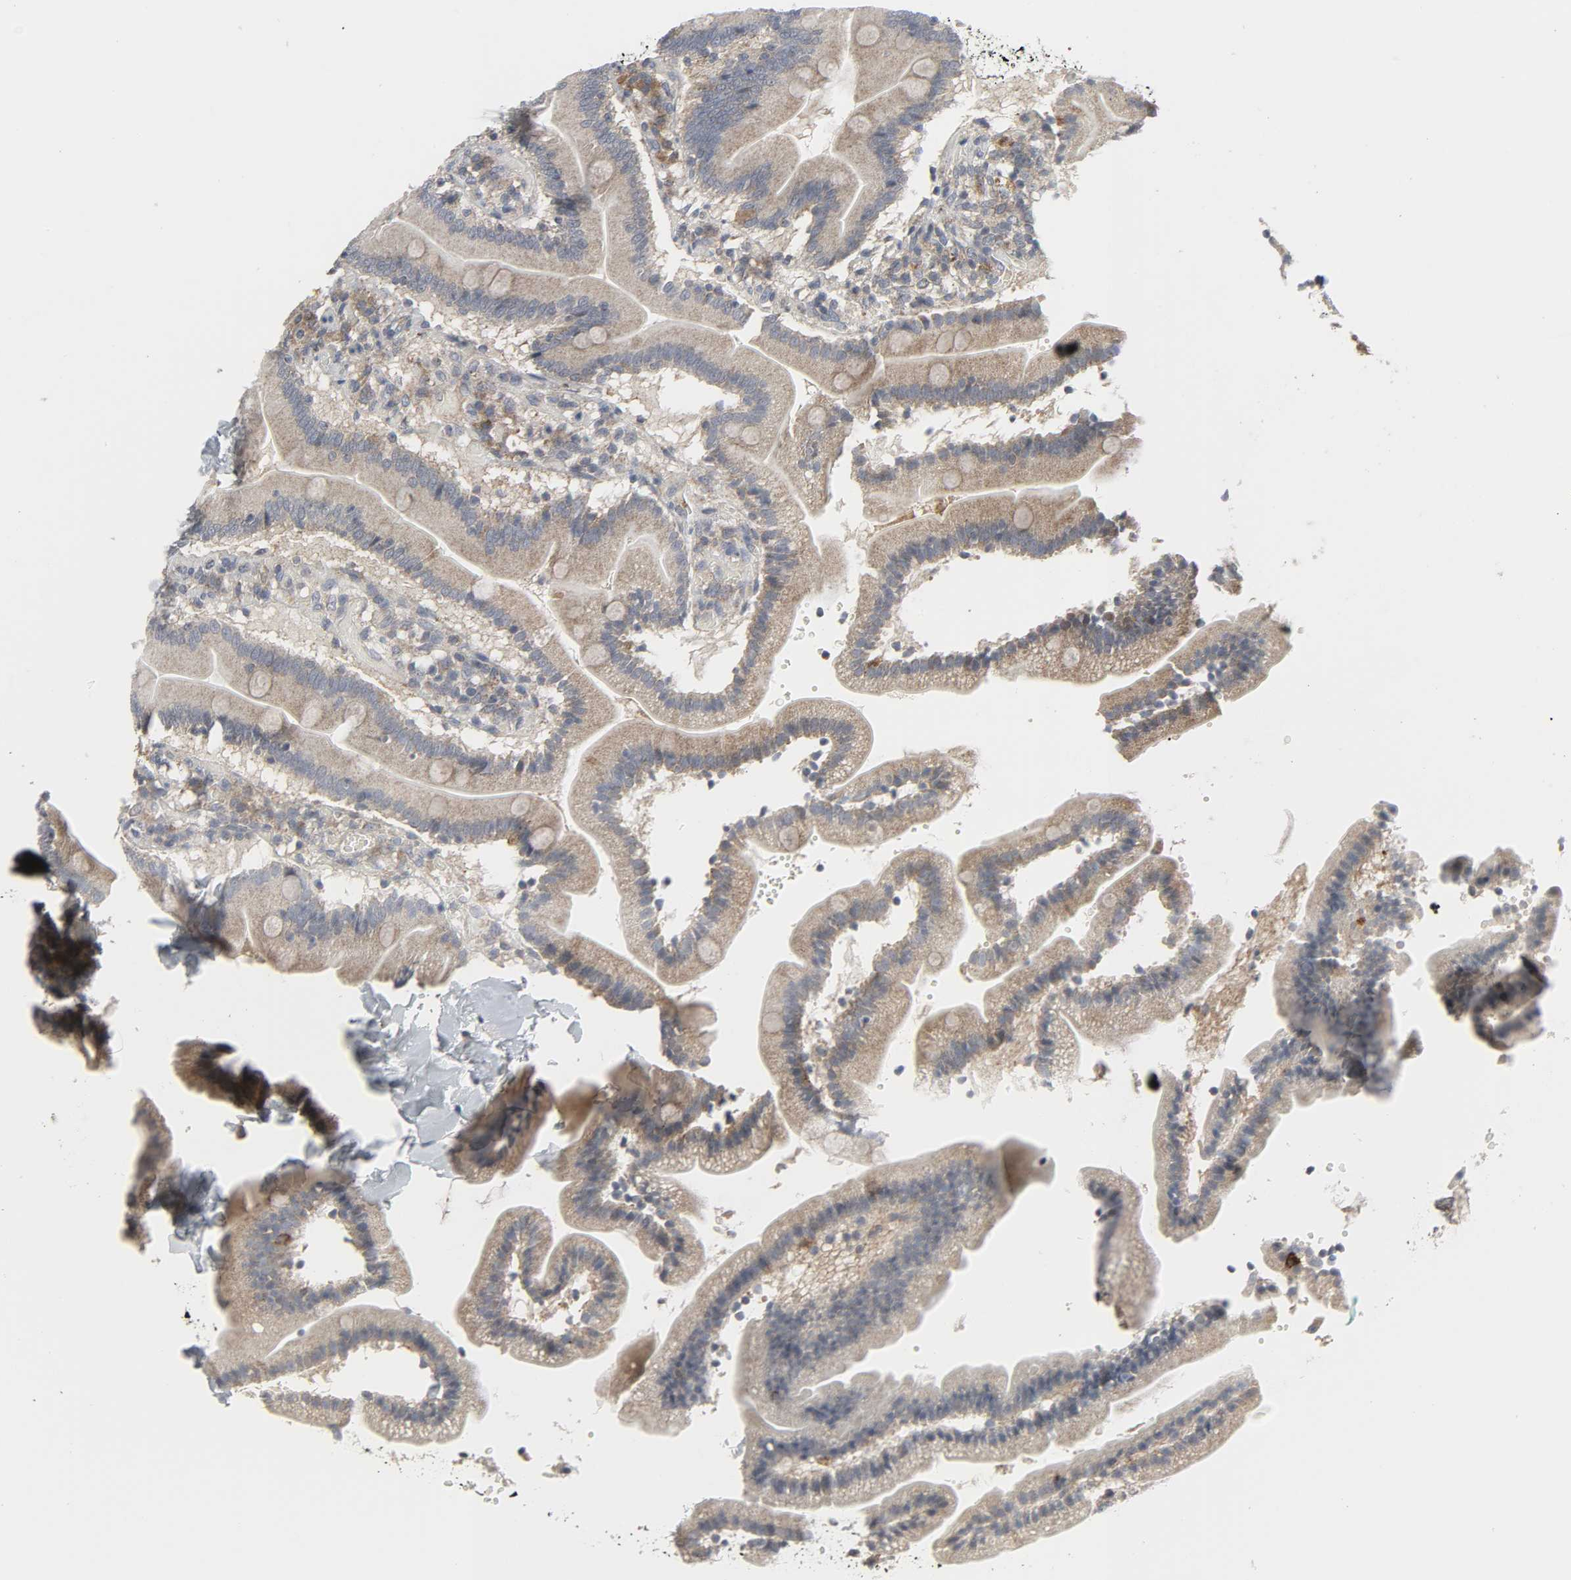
{"staining": {"intensity": "strong", "quantity": ">75%", "location": "cytoplasmic/membranous"}, "tissue": "duodenum", "cell_type": "Glandular cells", "image_type": "normal", "snomed": [{"axis": "morphology", "description": "Normal tissue, NOS"}, {"axis": "topography", "description": "Duodenum"}], "caption": "Immunohistochemical staining of unremarkable human duodenum shows >75% levels of strong cytoplasmic/membranous protein positivity in about >75% of glandular cells. (IHC, brightfield microscopy, high magnification).", "gene": "CLIP1", "patient": {"sex": "male", "age": 66}}